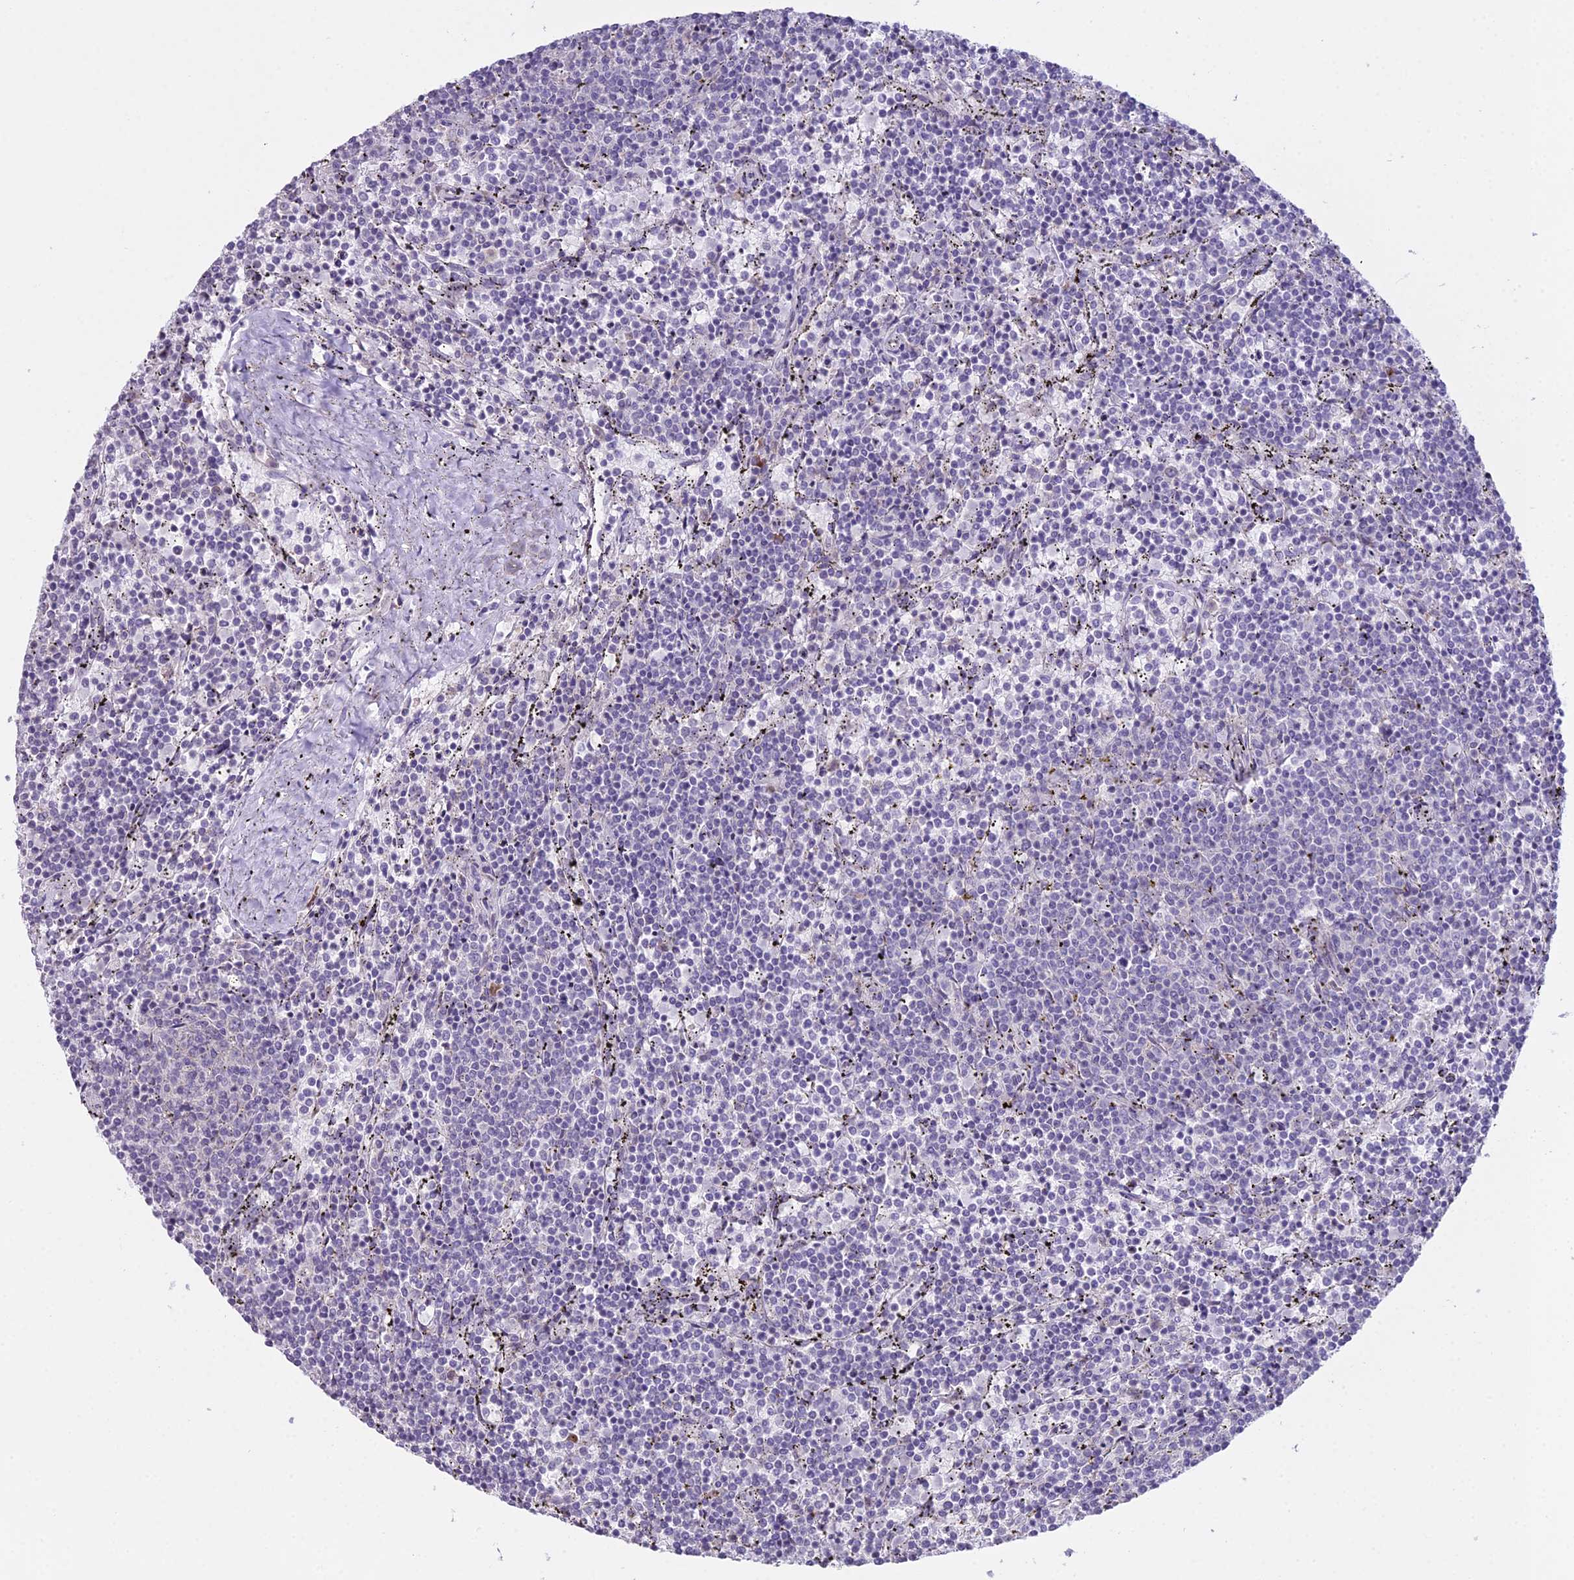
{"staining": {"intensity": "negative", "quantity": "none", "location": "none"}, "tissue": "lymphoma", "cell_type": "Tumor cells", "image_type": "cancer", "snomed": [{"axis": "morphology", "description": "Malignant lymphoma, non-Hodgkin's type, Low grade"}, {"axis": "topography", "description": "Spleen"}], "caption": "Malignant lymphoma, non-Hodgkin's type (low-grade) was stained to show a protein in brown. There is no significant positivity in tumor cells.", "gene": "RPS26", "patient": {"sex": "female", "age": 50}}